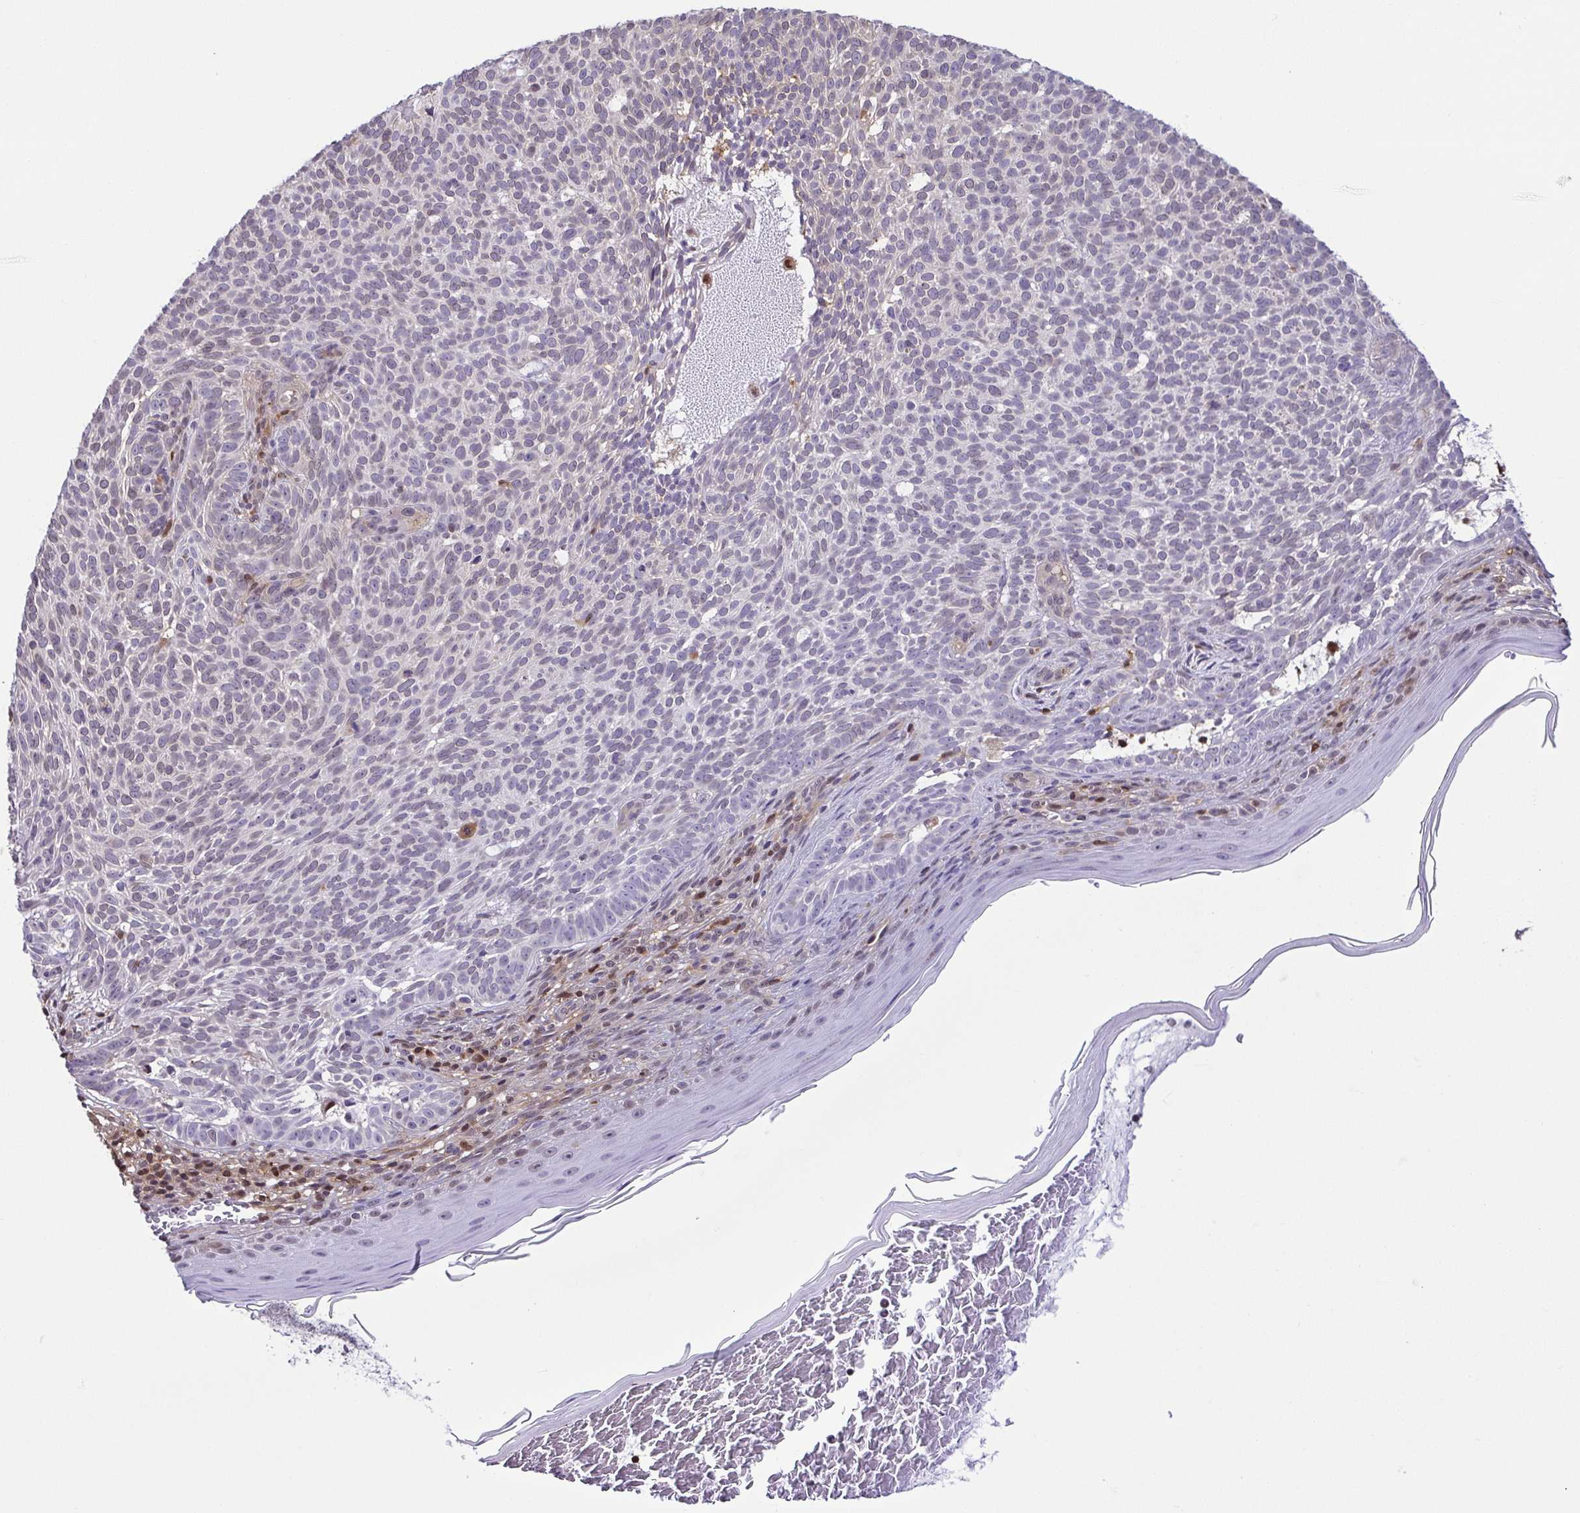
{"staining": {"intensity": "negative", "quantity": "none", "location": "none"}, "tissue": "skin cancer", "cell_type": "Tumor cells", "image_type": "cancer", "snomed": [{"axis": "morphology", "description": "Basal cell carcinoma"}, {"axis": "topography", "description": "Skin"}], "caption": "Tumor cells show no significant protein staining in skin cancer.", "gene": "PSMB9", "patient": {"sex": "male", "age": 78}}